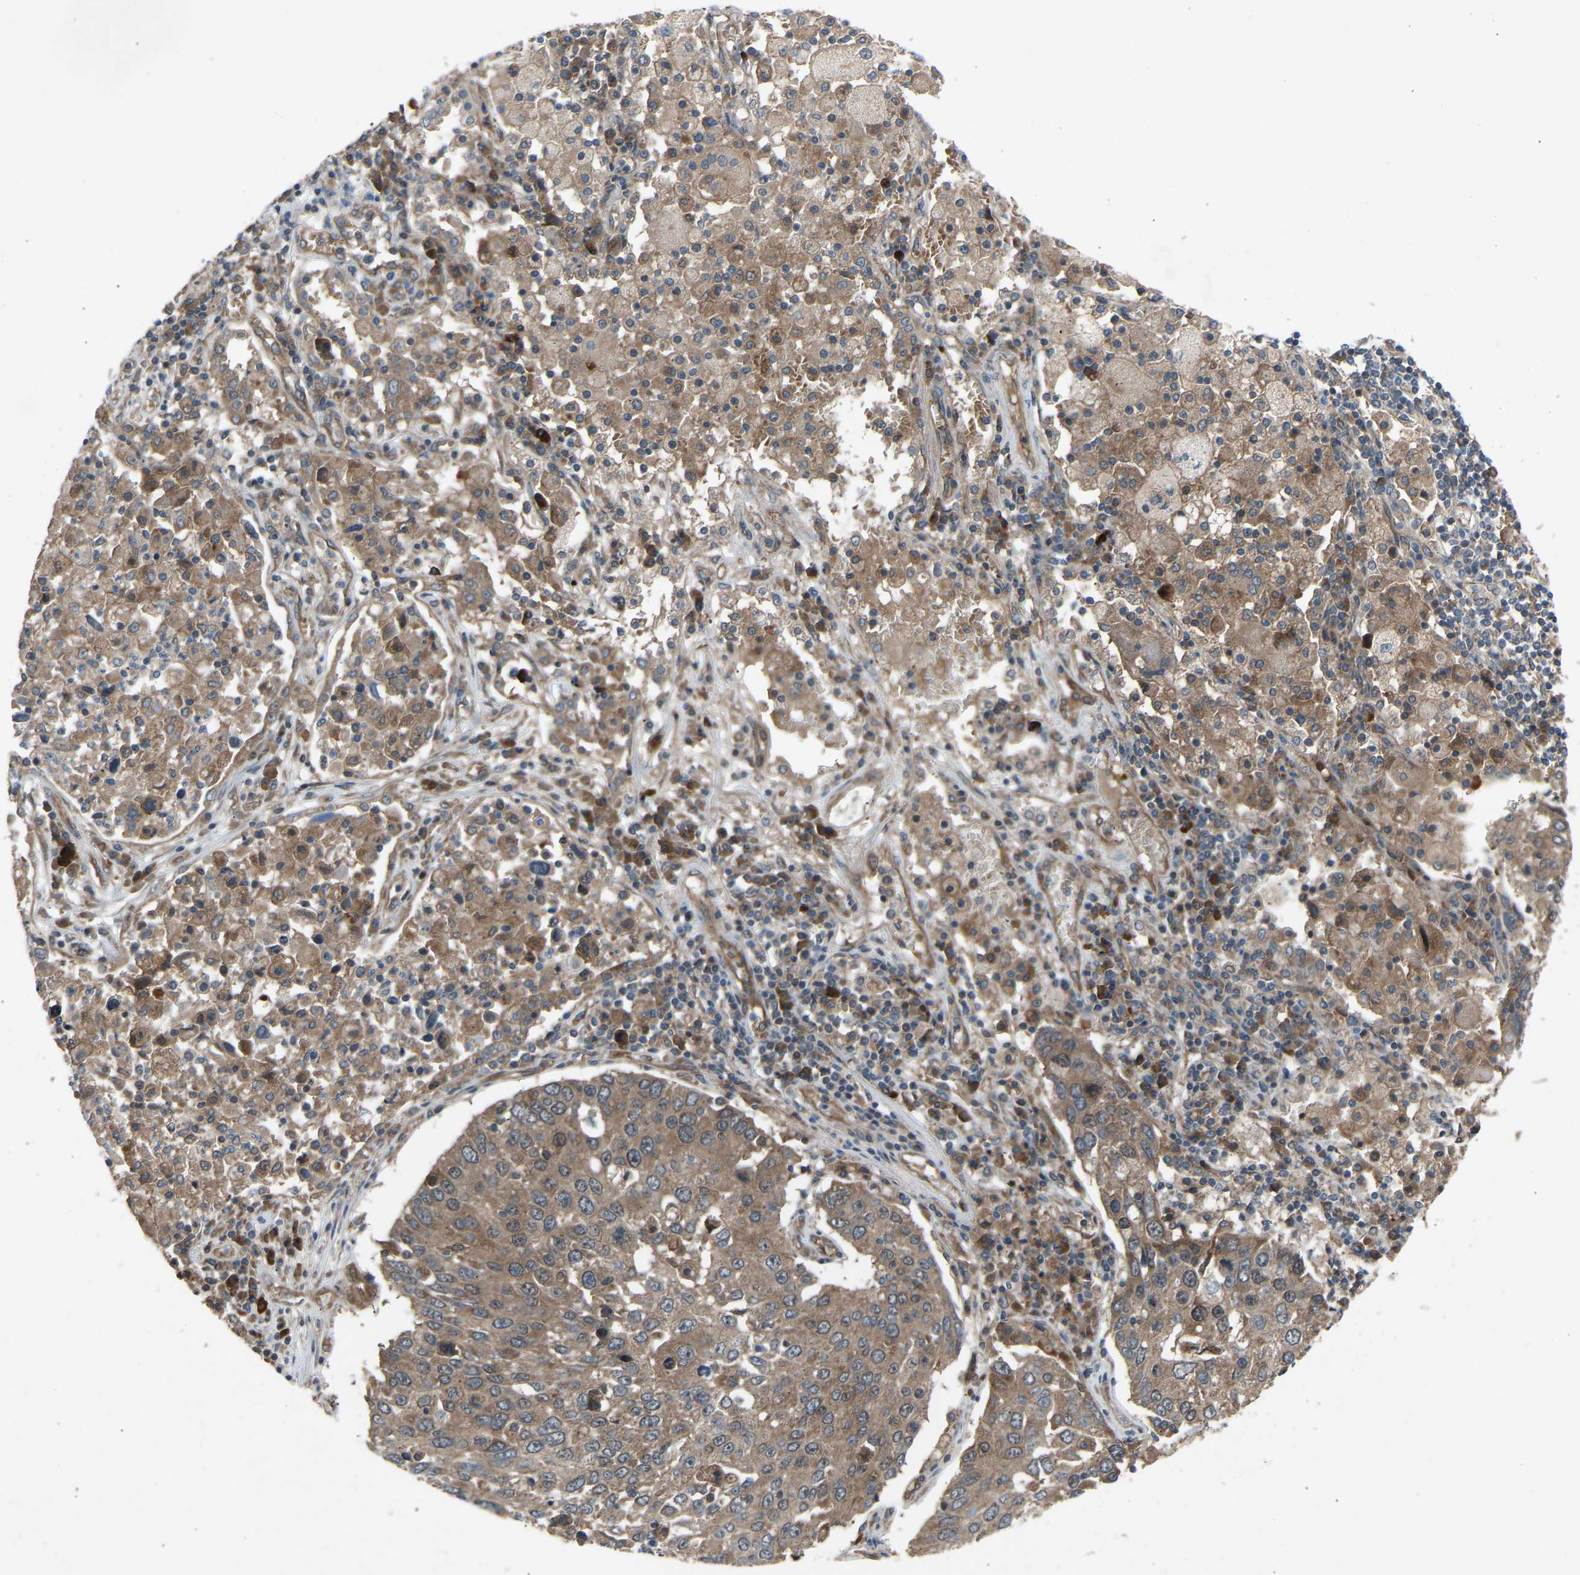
{"staining": {"intensity": "moderate", "quantity": ">75%", "location": "cytoplasmic/membranous"}, "tissue": "lung cancer", "cell_type": "Tumor cells", "image_type": "cancer", "snomed": [{"axis": "morphology", "description": "Squamous cell carcinoma, NOS"}, {"axis": "topography", "description": "Lung"}], "caption": "Lung squamous cell carcinoma tissue reveals moderate cytoplasmic/membranous positivity in approximately >75% of tumor cells", "gene": "GAS2L1", "patient": {"sex": "male", "age": 65}}